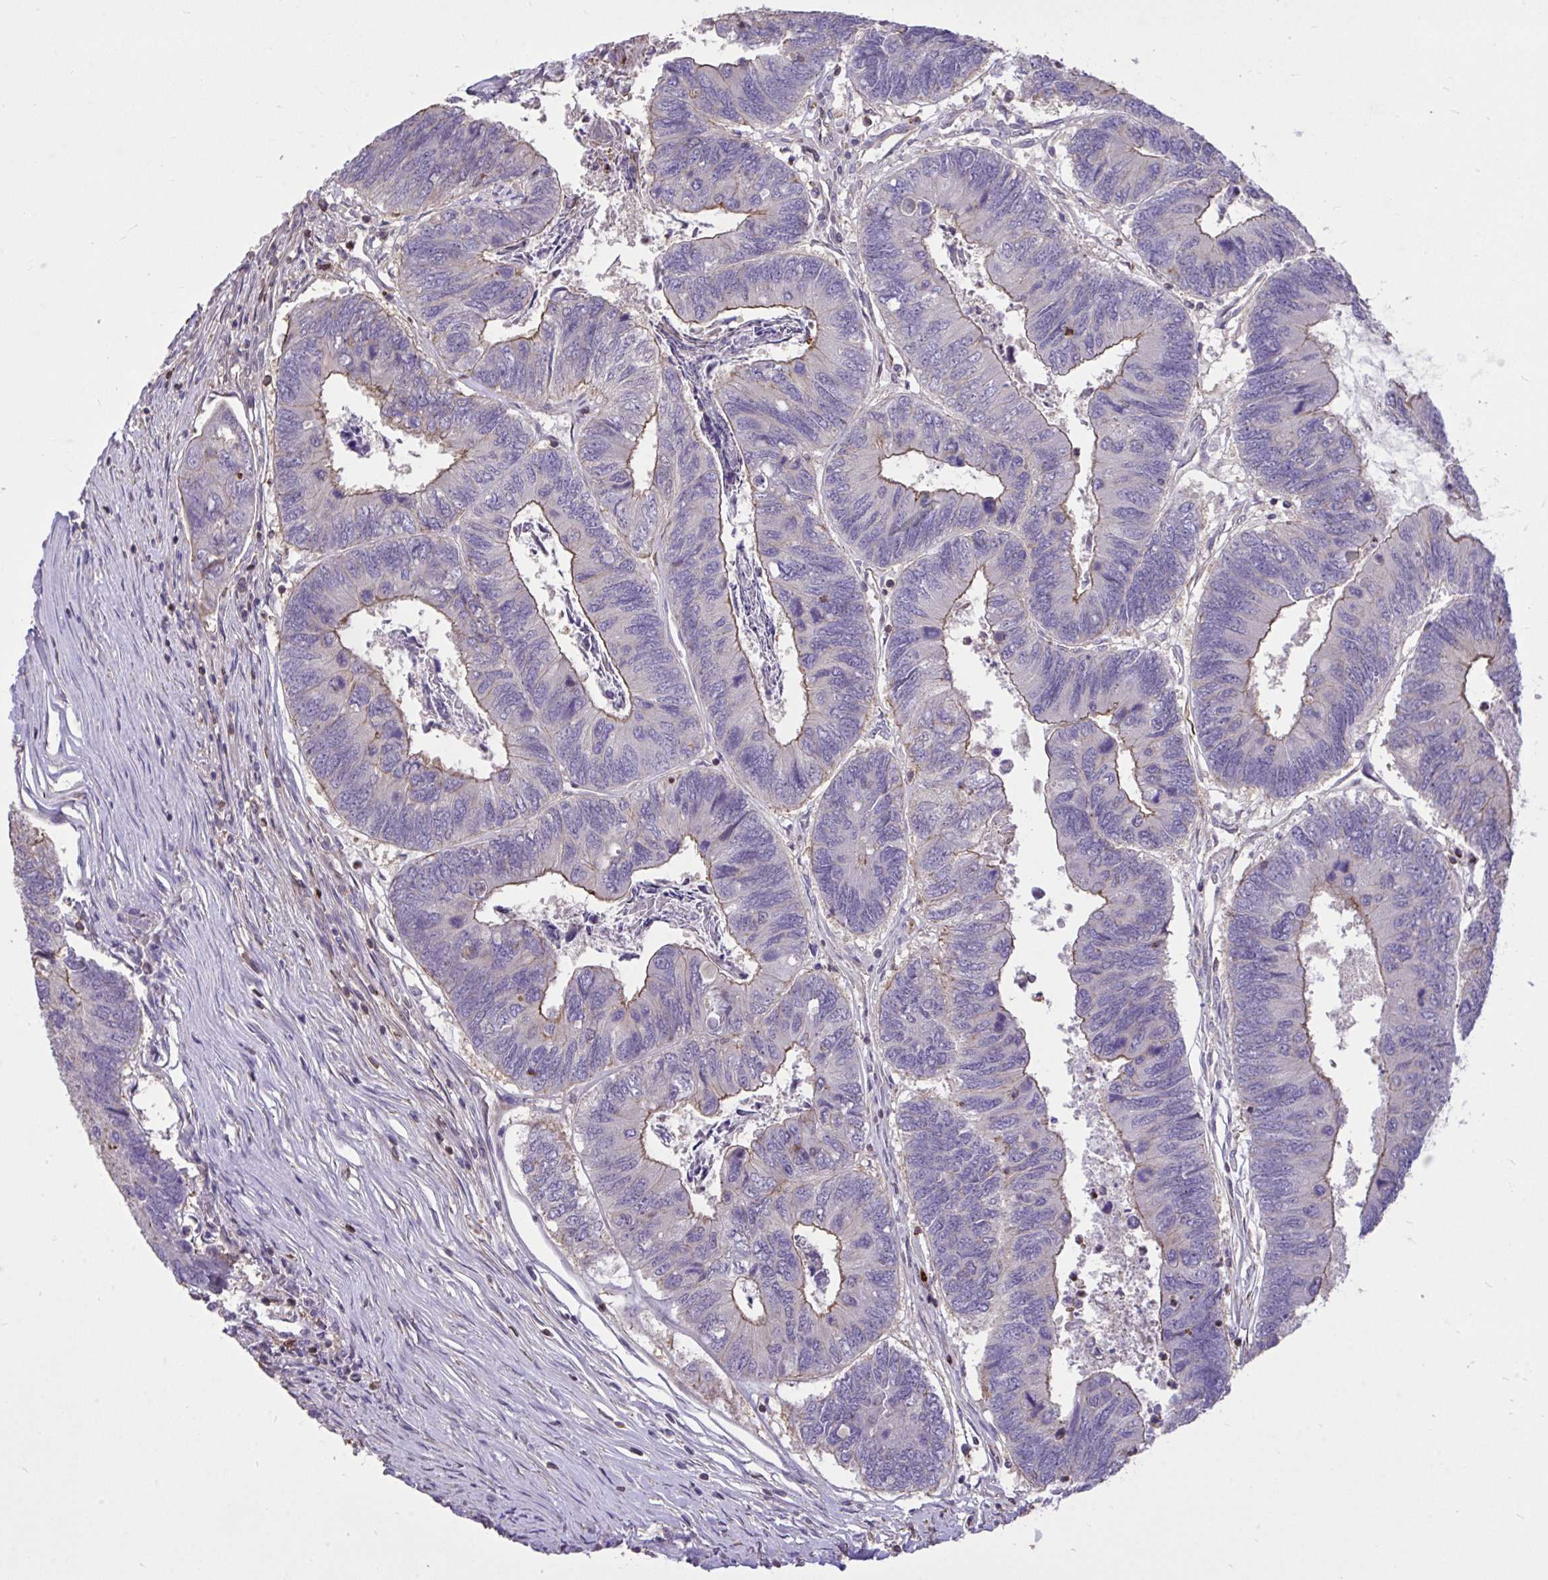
{"staining": {"intensity": "moderate", "quantity": "25%-75%", "location": "cytoplasmic/membranous"}, "tissue": "colorectal cancer", "cell_type": "Tumor cells", "image_type": "cancer", "snomed": [{"axis": "morphology", "description": "Adenocarcinoma, NOS"}, {"axis": "topography", "description": "Colon"}], "caption": "Colorectal adenocarcinoma was stained to show a protein in brown. There is medium levels of moderate cytoplasmic/membranous expression in about 25%-75% of tumor cells.", "gene": "IGFL2", "patient": {"sex": "female", "age": 67}}